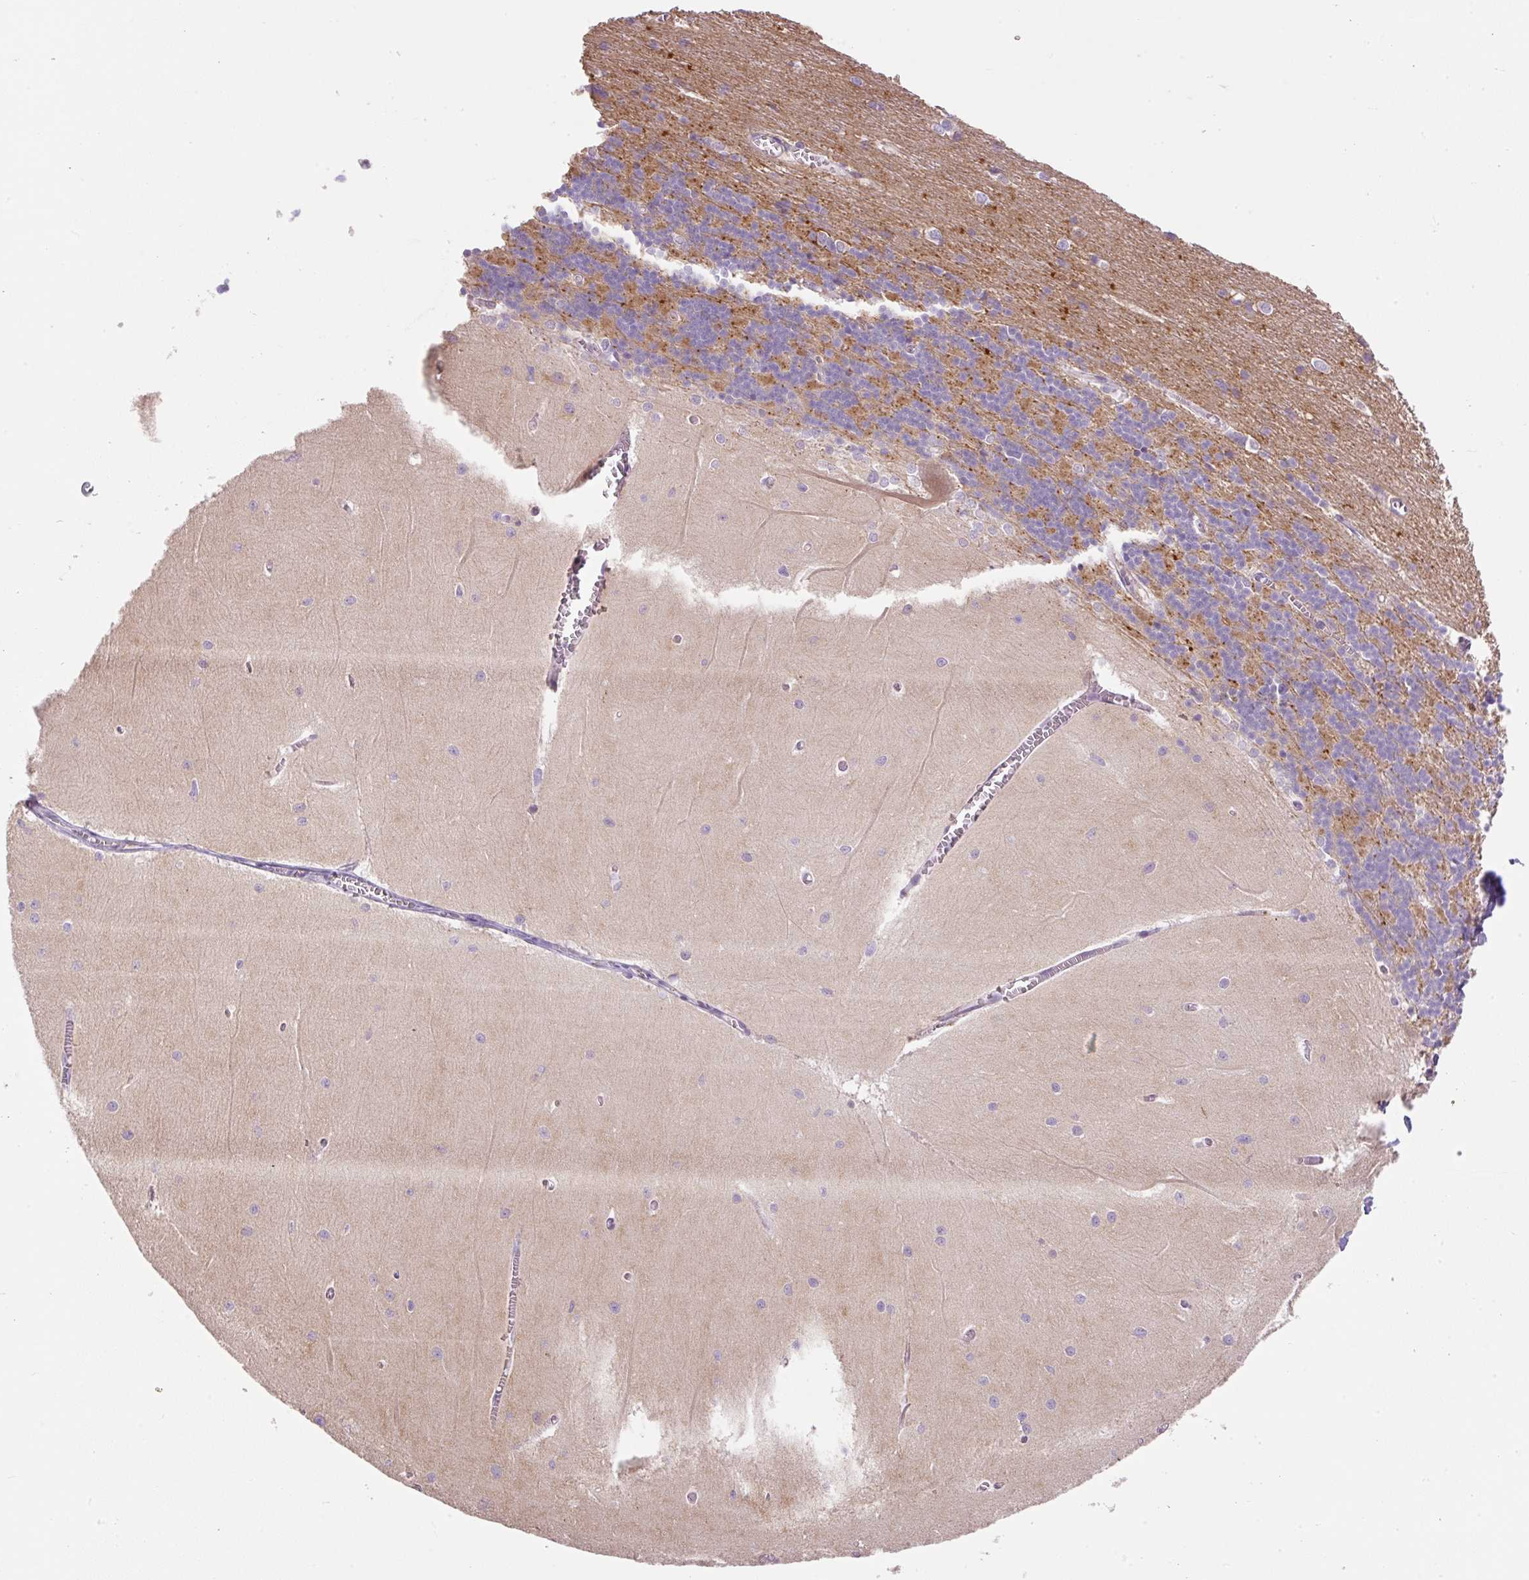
{"staining": {"intensity": "moderate", "quantity": "25%-75%", "location": "cytoplasmic/membranous"}, "tissue": "cerebellum", "cell_type": "Cells in granular layer", "image_type": "normal", "snomed": [{"axis": "morphology", "description": "Normal tissue, NOS"}, {"axis": "topography", "description": "Cerebellum"}], "caption": "This histopathology image displays immunohistochemistry (IHC) staining of unremarkable cerebellum, with medium moderate cytoplasmic/membranous positivity in about 25%-75% of cells in granular layer.", "gene": "TDRD15", "patient": {"sex": "male", "age": 37}}